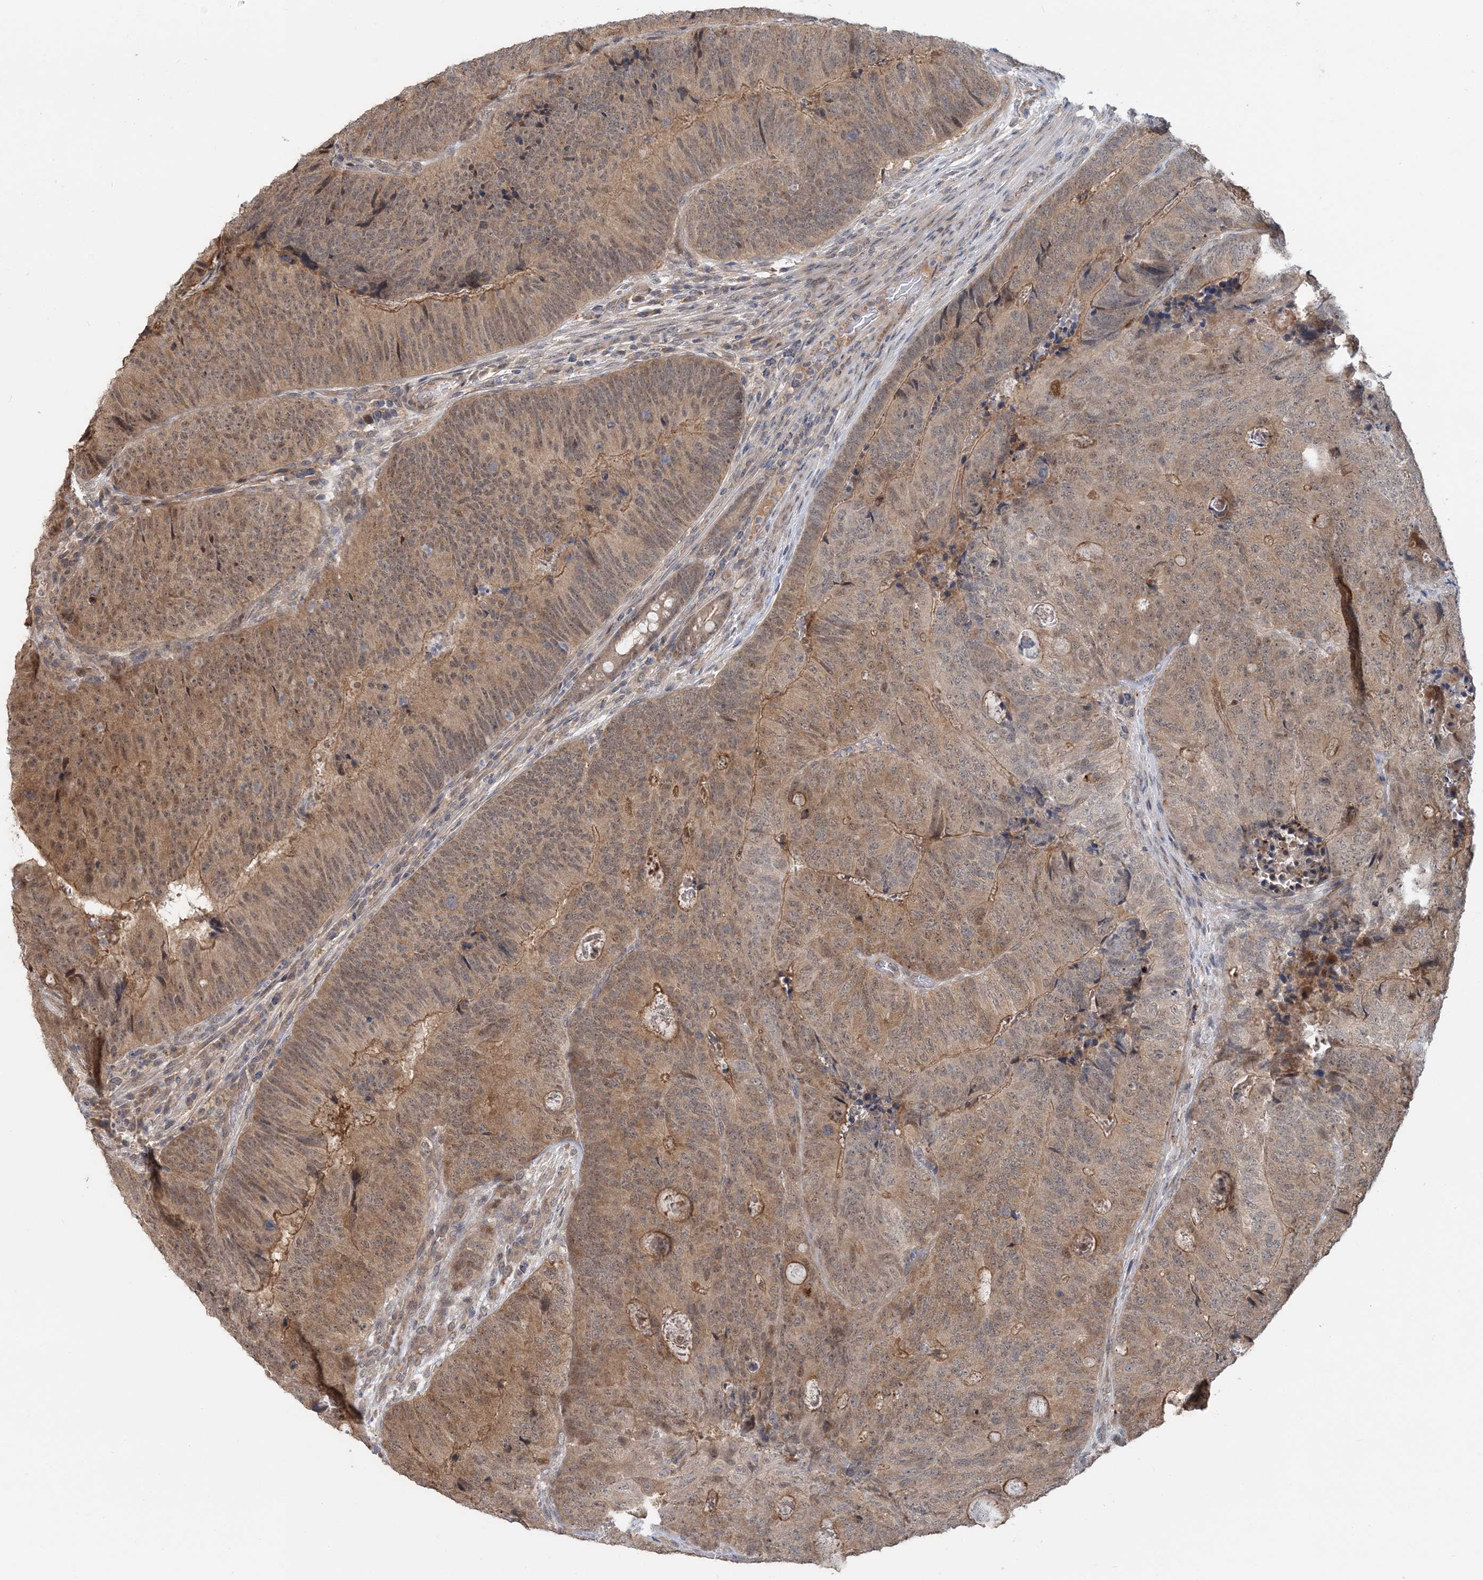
{"staining": {"intensity": "moderate", "quantity": ">75%", "location": "cytoplasmic/membranous,nuclear"}, "tissue": "colorectal cancer", "cell_type": "Tumor cells", "image_type": "cancer", "snomed": [{"axis": "morphology", "description": "Adenocarcinoma, NOS"}, {"axis": "topography", "description": "Colon"}], "caption": "Immunohistochemical staining of adenocarcinoma (colorectal) displays medium levels of moderate cytoplasmic/membranous and nuclear protein expression in about >75% of tumor cells.", "gene": "RNF25", "patient": {"sex": "female", "age": 67}}